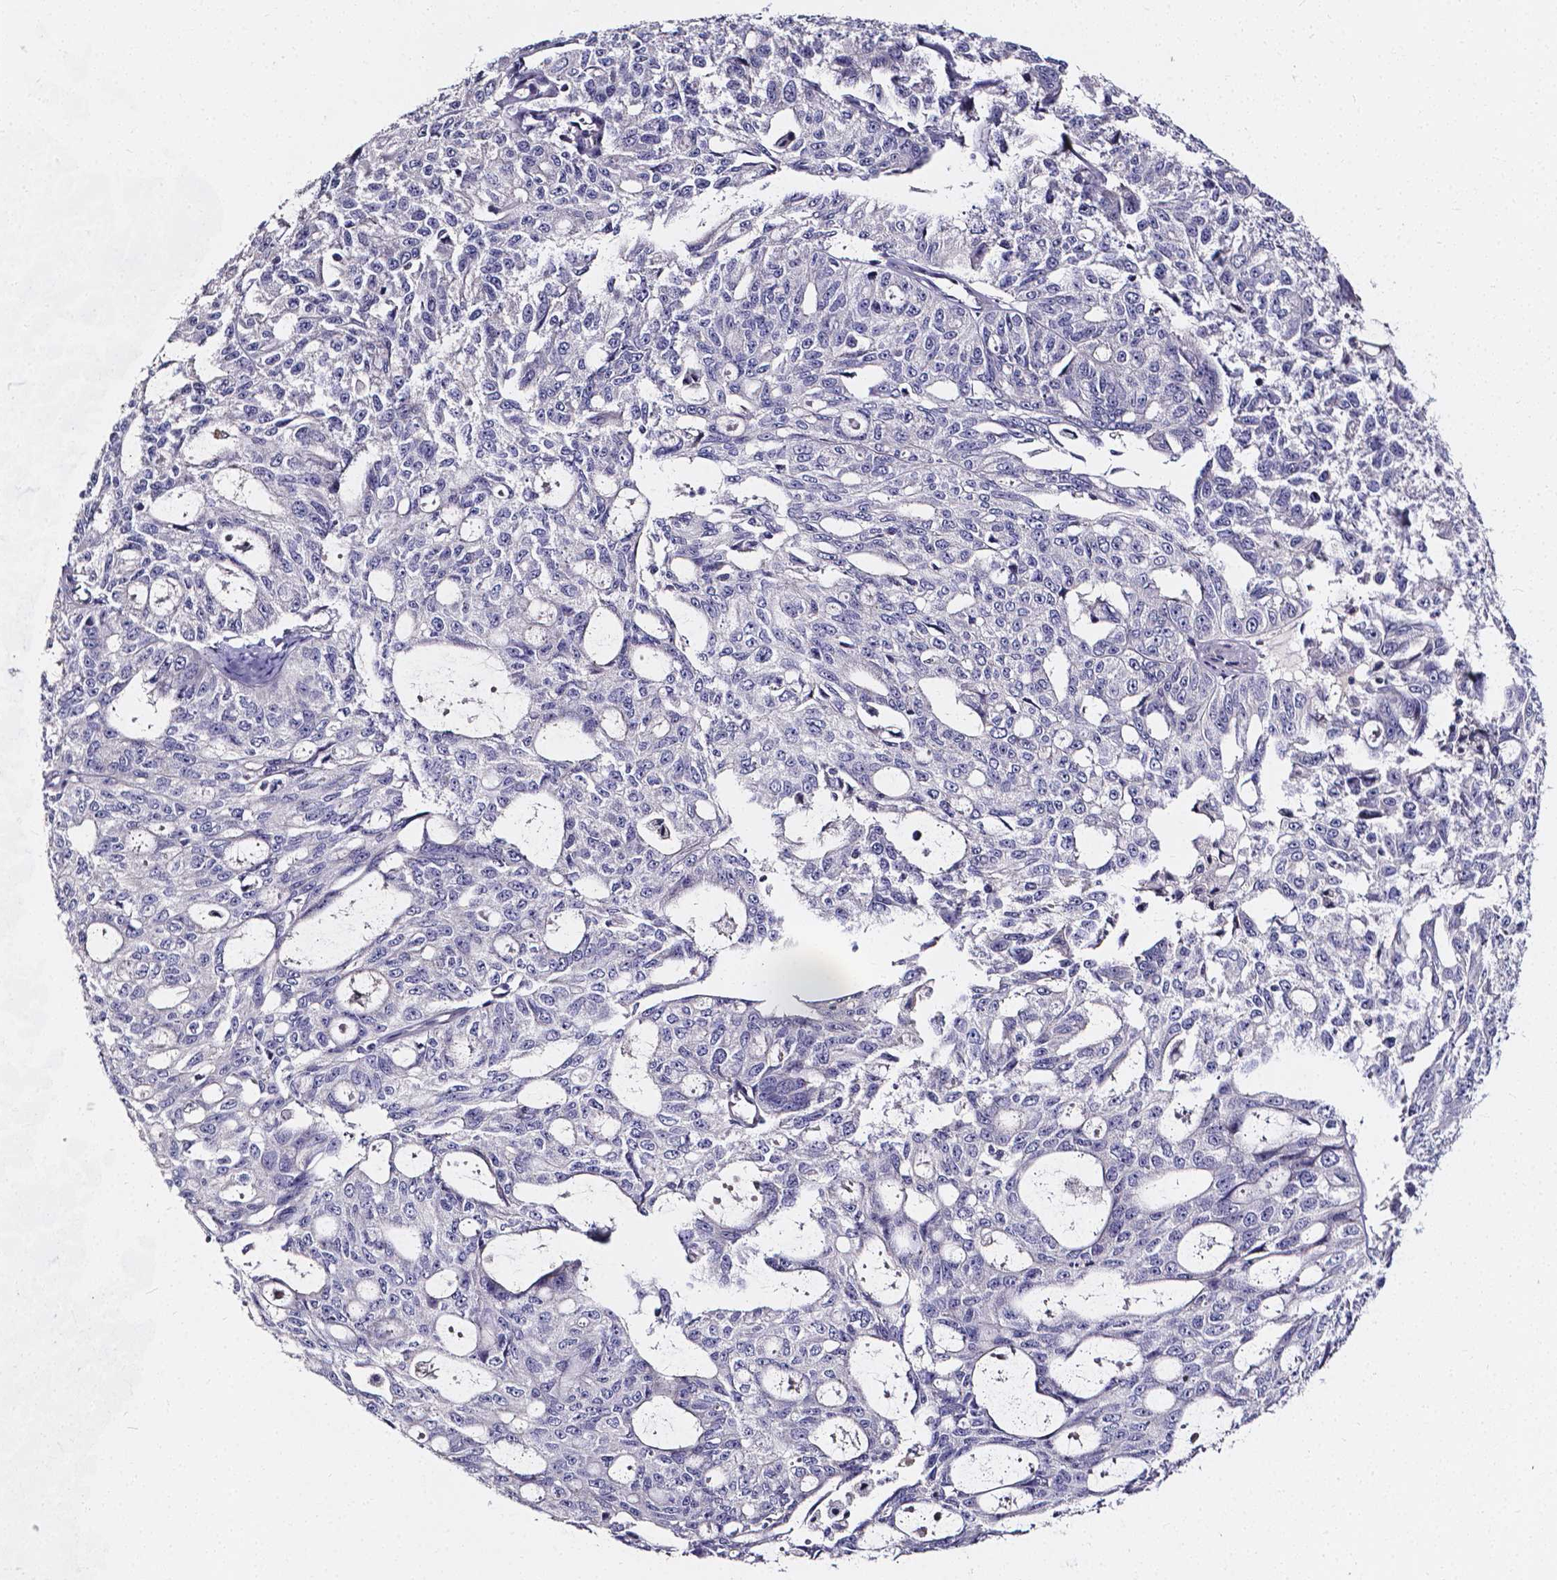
{"staining": {"intensity": "negative", "quantity": "none", "location": "none"}, "tissue": "ovarian cancer", "cell_type": "Tumor cells", "image_type": "cancer", "snomed": [{"axis": "morphology", "description": "Carcinoma, endometroid"}, {"axis": "topography", "description": "Ovary"}], "caption": "Tumor cells show no significant protein expression in ovarian endometroid carcinoma.", "gene": "CACNG8", "patient": {"sex": "female", "age": 65}}